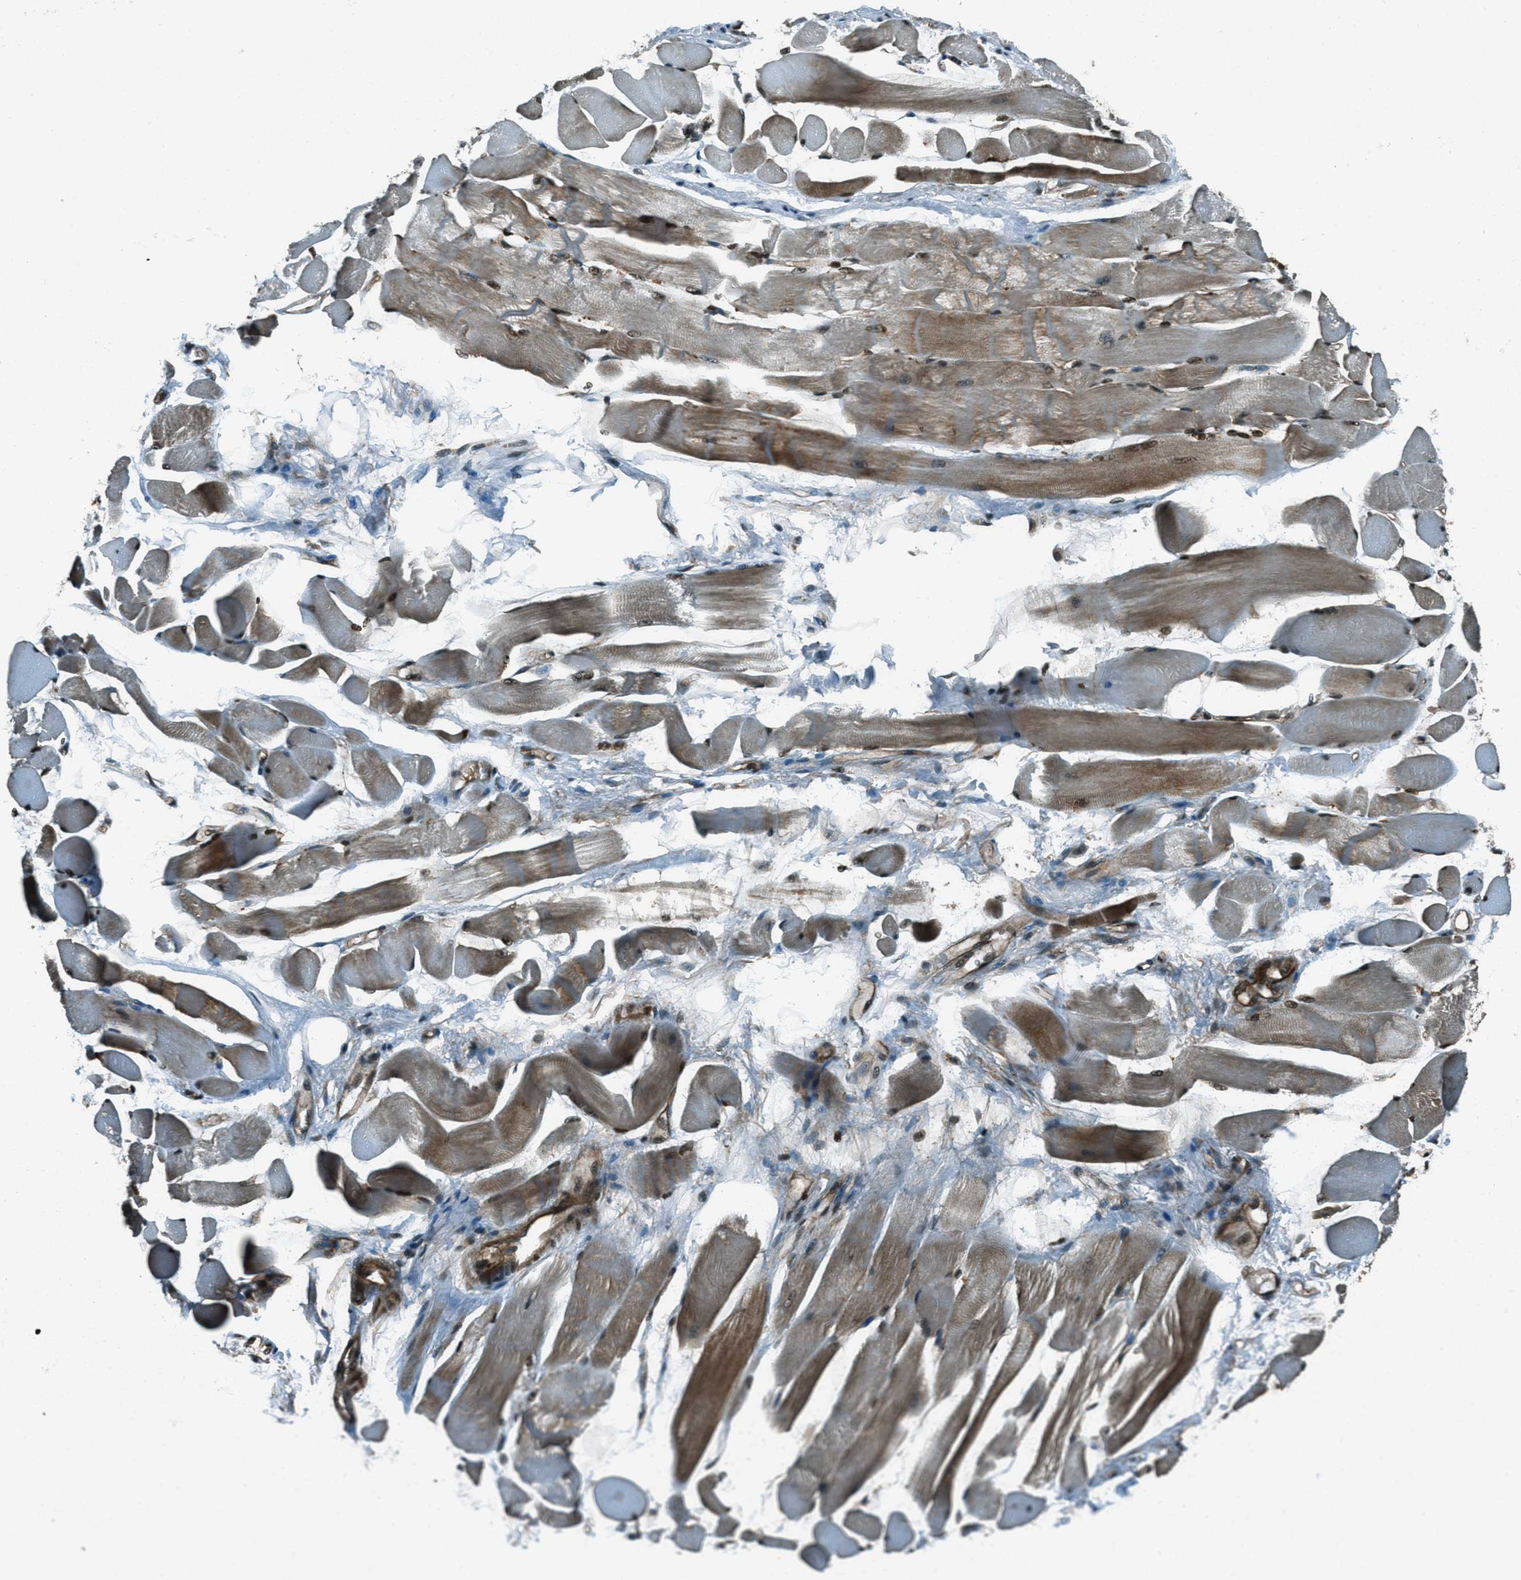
{"staining": {"intensity": "moderate", "quantity": ">75%", "location": "cytoplasmic/membranous,nuclear"}, "tissue": "skeletal muscle", "cell_type": "Myocytes", "image_type": "normal", "snomed": [{"axis": "morphology", "description": "Normal tissue, NOS"}, {"axis": "topography", "description": "Skeletal muscle"}, {"axis": "topography", "description": "Peripheral nerve tissue"}], "caption": "The histopathology image shows staining of unremarkable skeletal muscle, revealing moderate cytoplasmic/membranous,nuclear protein expression (brown color) within myocytes.", "gene": "TARDBP", "patient": {"sex": "female", "age": 84}}